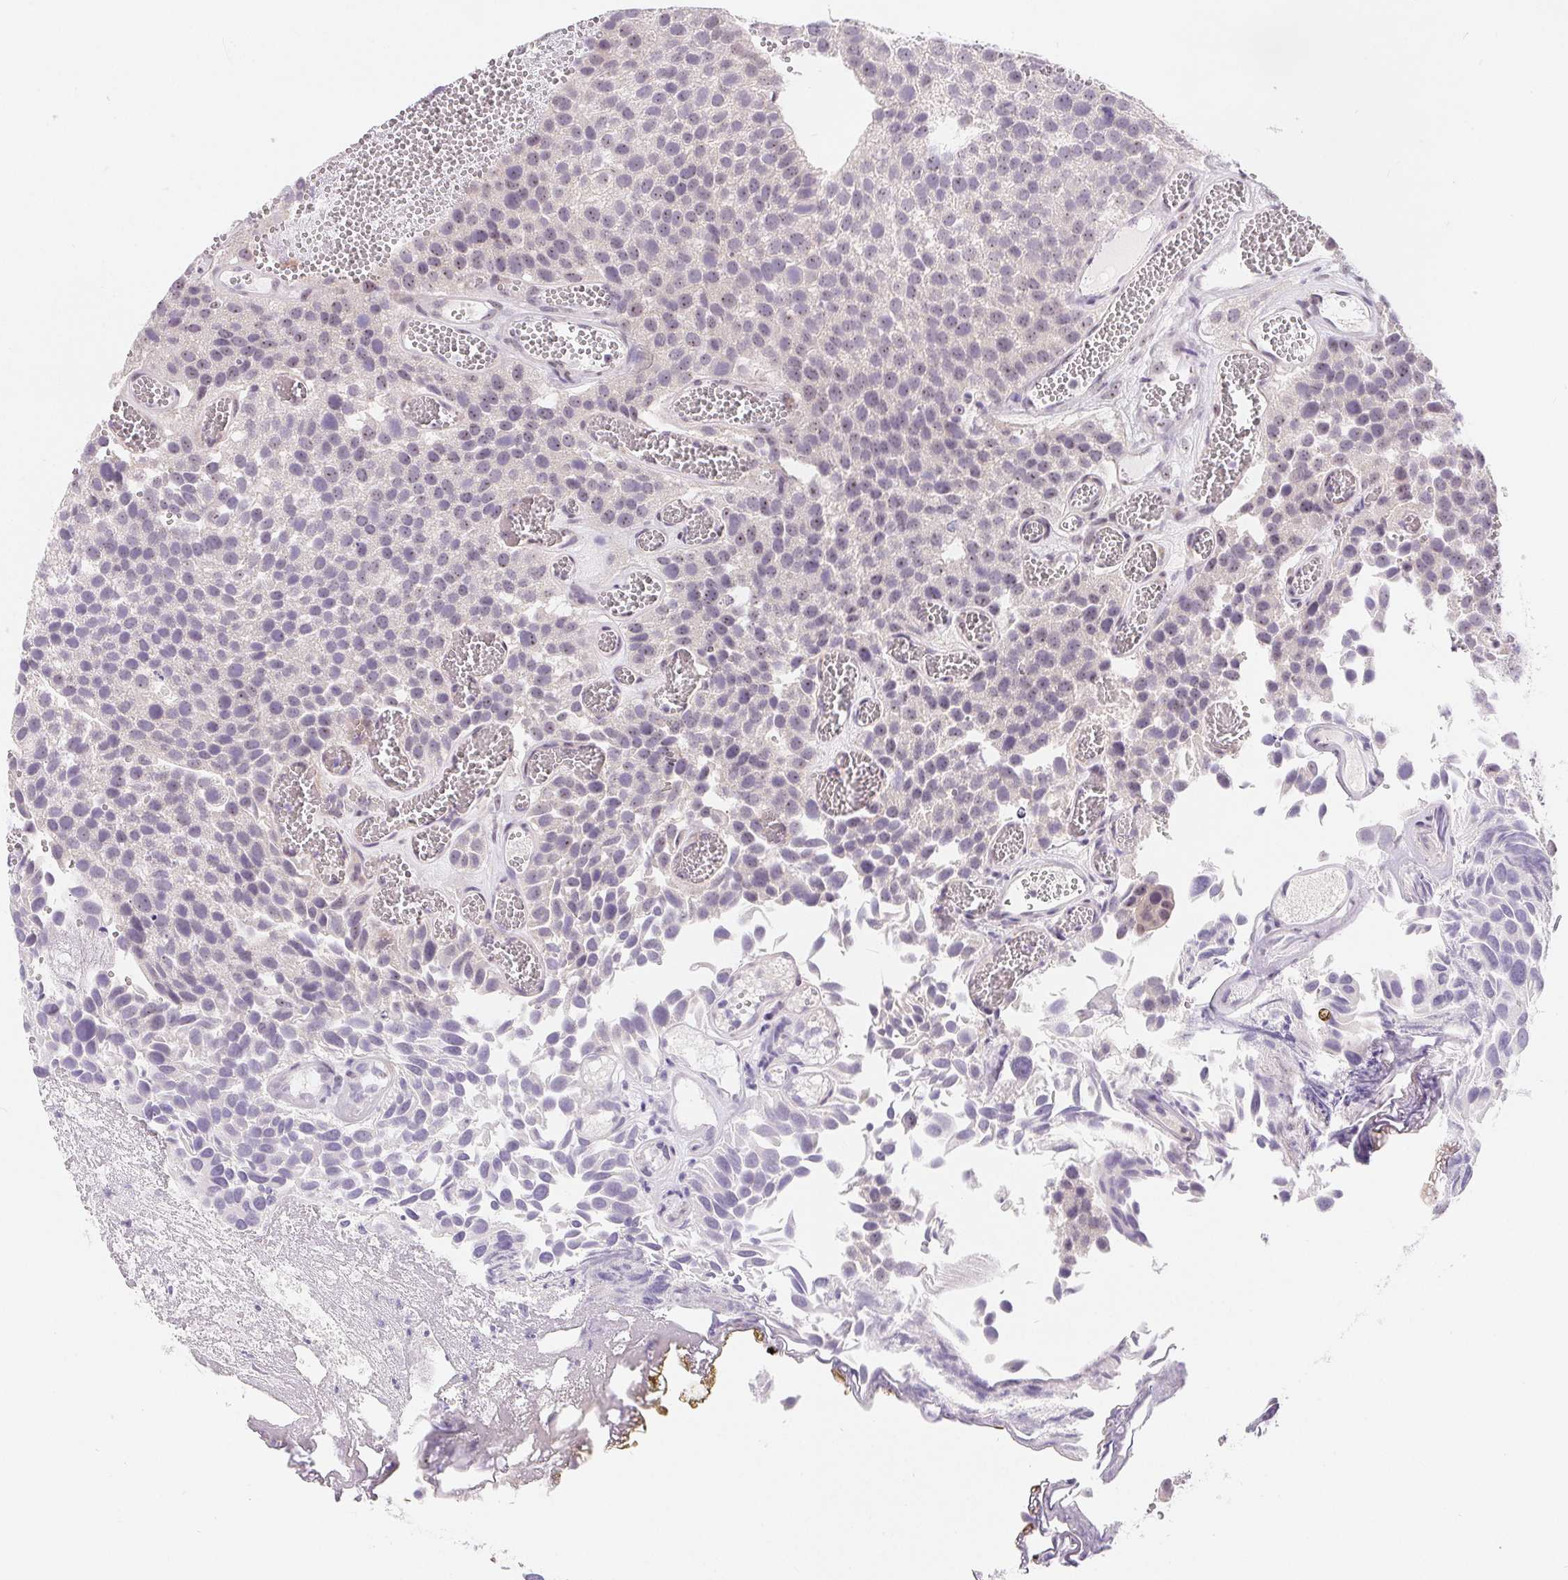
{"staining": {"intensity": "negative", "quantity": "none", "location": "none"}, "tissue": "urothelial cancer", "cell_type": "Tumor cells", "image_type": "cancer", "snomed": [{"axis": "morphology", "description": "Urothelial carcinoma, Low grade"}, {"axis": "topography", "description": "Urinary bladder"}], "caption": "Immunohistochemistry (IHC) histopathology image of neoplastic tissue: human urothelial cancer stained with DAB displays no significant protein staining in tumor cells.", "gene": "LCA5L", "patient": {"sex": "female", "age": 69}}